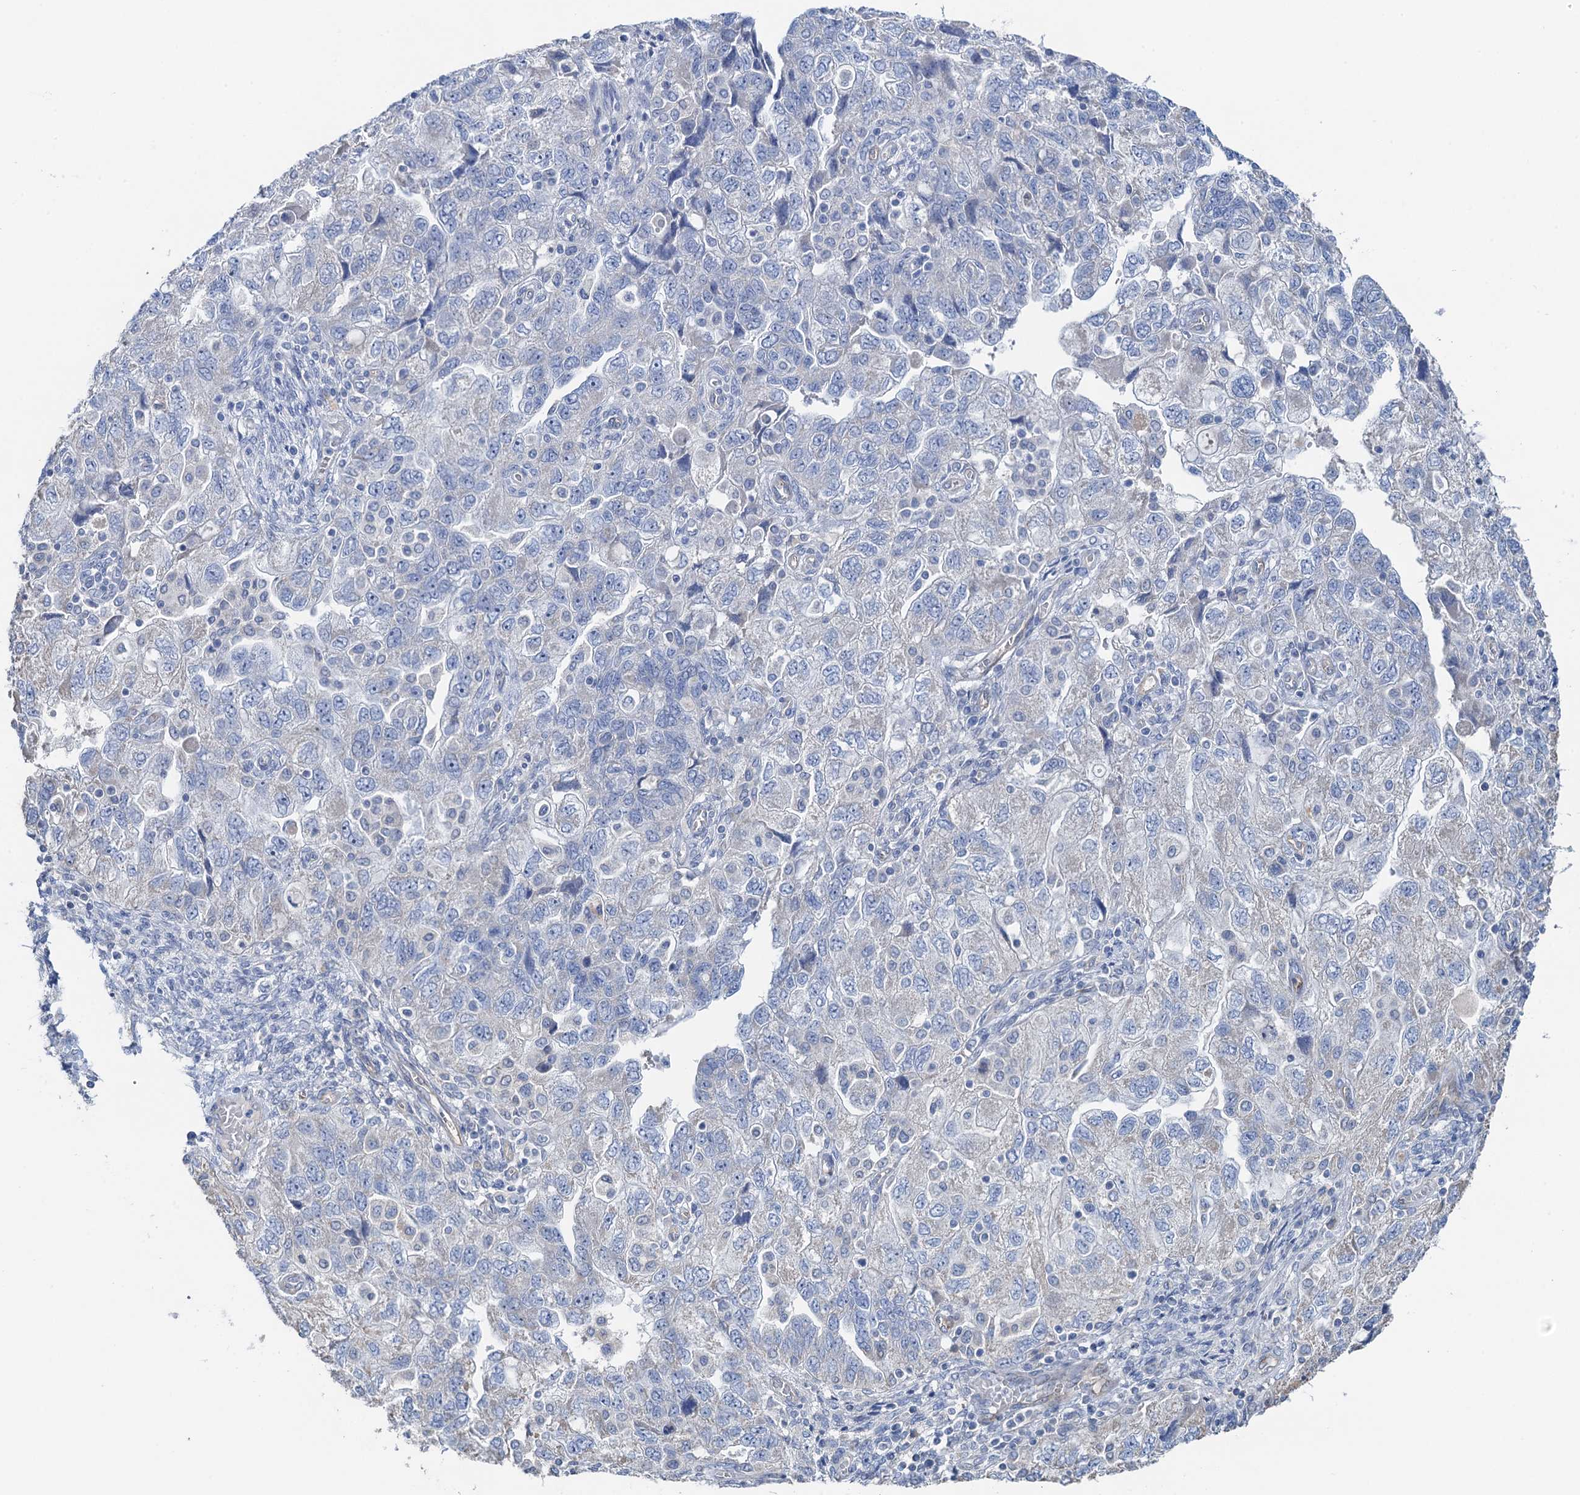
{"staining": {"intensity": "negative", "quantity": "none", "location": "none"}, "tissue": "ovarian cancer", "cell_type": "Tumor cells", "image_type": "cancer", "snomed": [{"axis": "morphology", "description": "Carcinoma, NOS"}, {"axis": "morphology", "description": "Cystadenocarcinoma, serous, NOS"}, {"axis": "topography", "description": "Ovary"}], "caption": "Tumor cells show no significant protein expression in ovarian cancer.", "gene": "PLLP", "patient": {"sex": "female", "age": 69}}